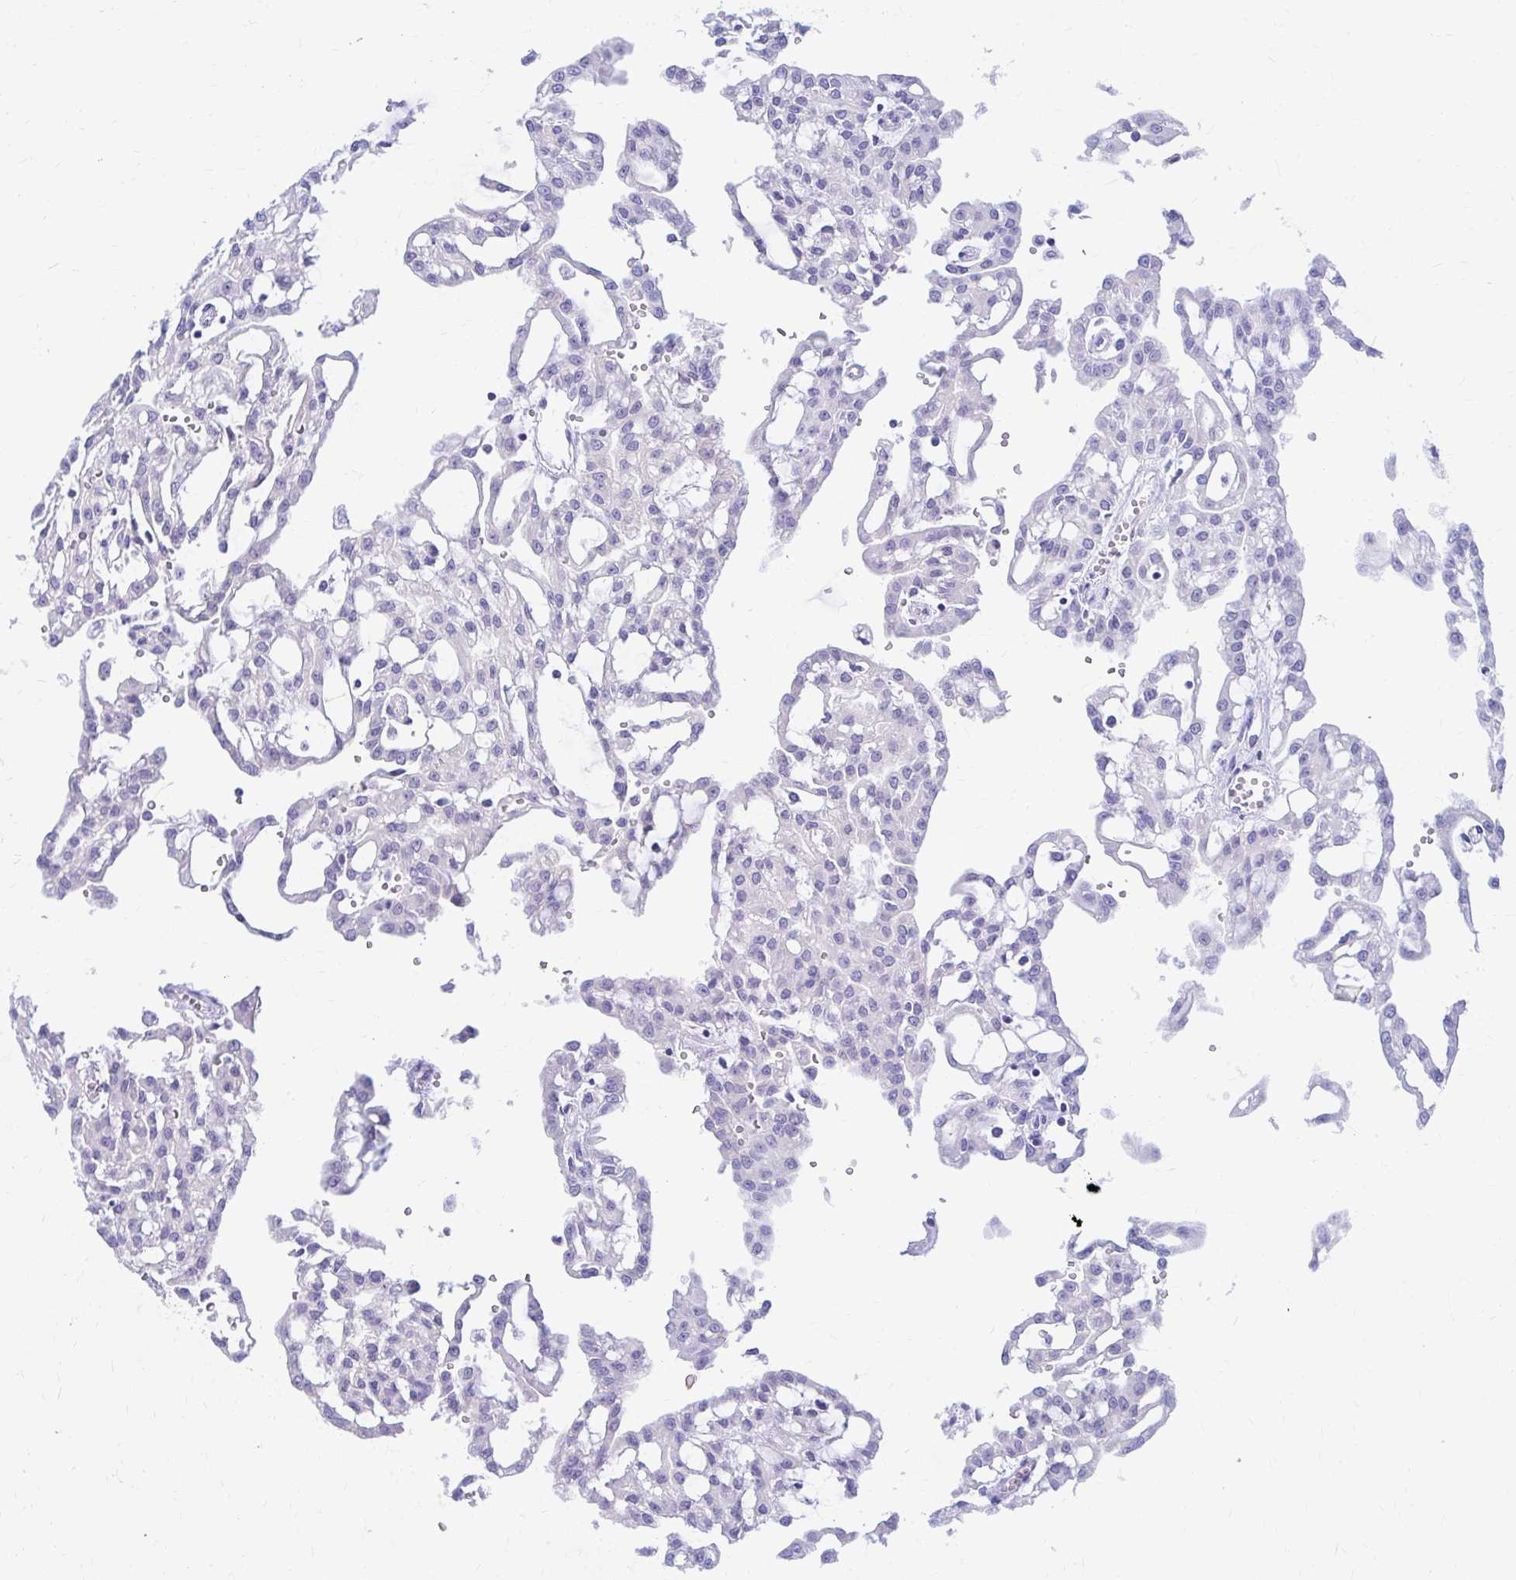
{"staining": {"intensity": "negative", "quantity": "none", "location": "none"}, "tissue": "renal cancer", "cell_type": "Tumor cells", "image_type": "cancer", "snomed": [{"axis": "morphology", "description": "Adenocarcinoma, NOS"}, {"axis": "topography", "description": "Kidney"}], "caption": "The photomicrograph displays no significant staining in tumor cells of renal cancer (adenocarcinoma).", "gene": "NSG2", "patient": {"sex": "male", "age": 63}}